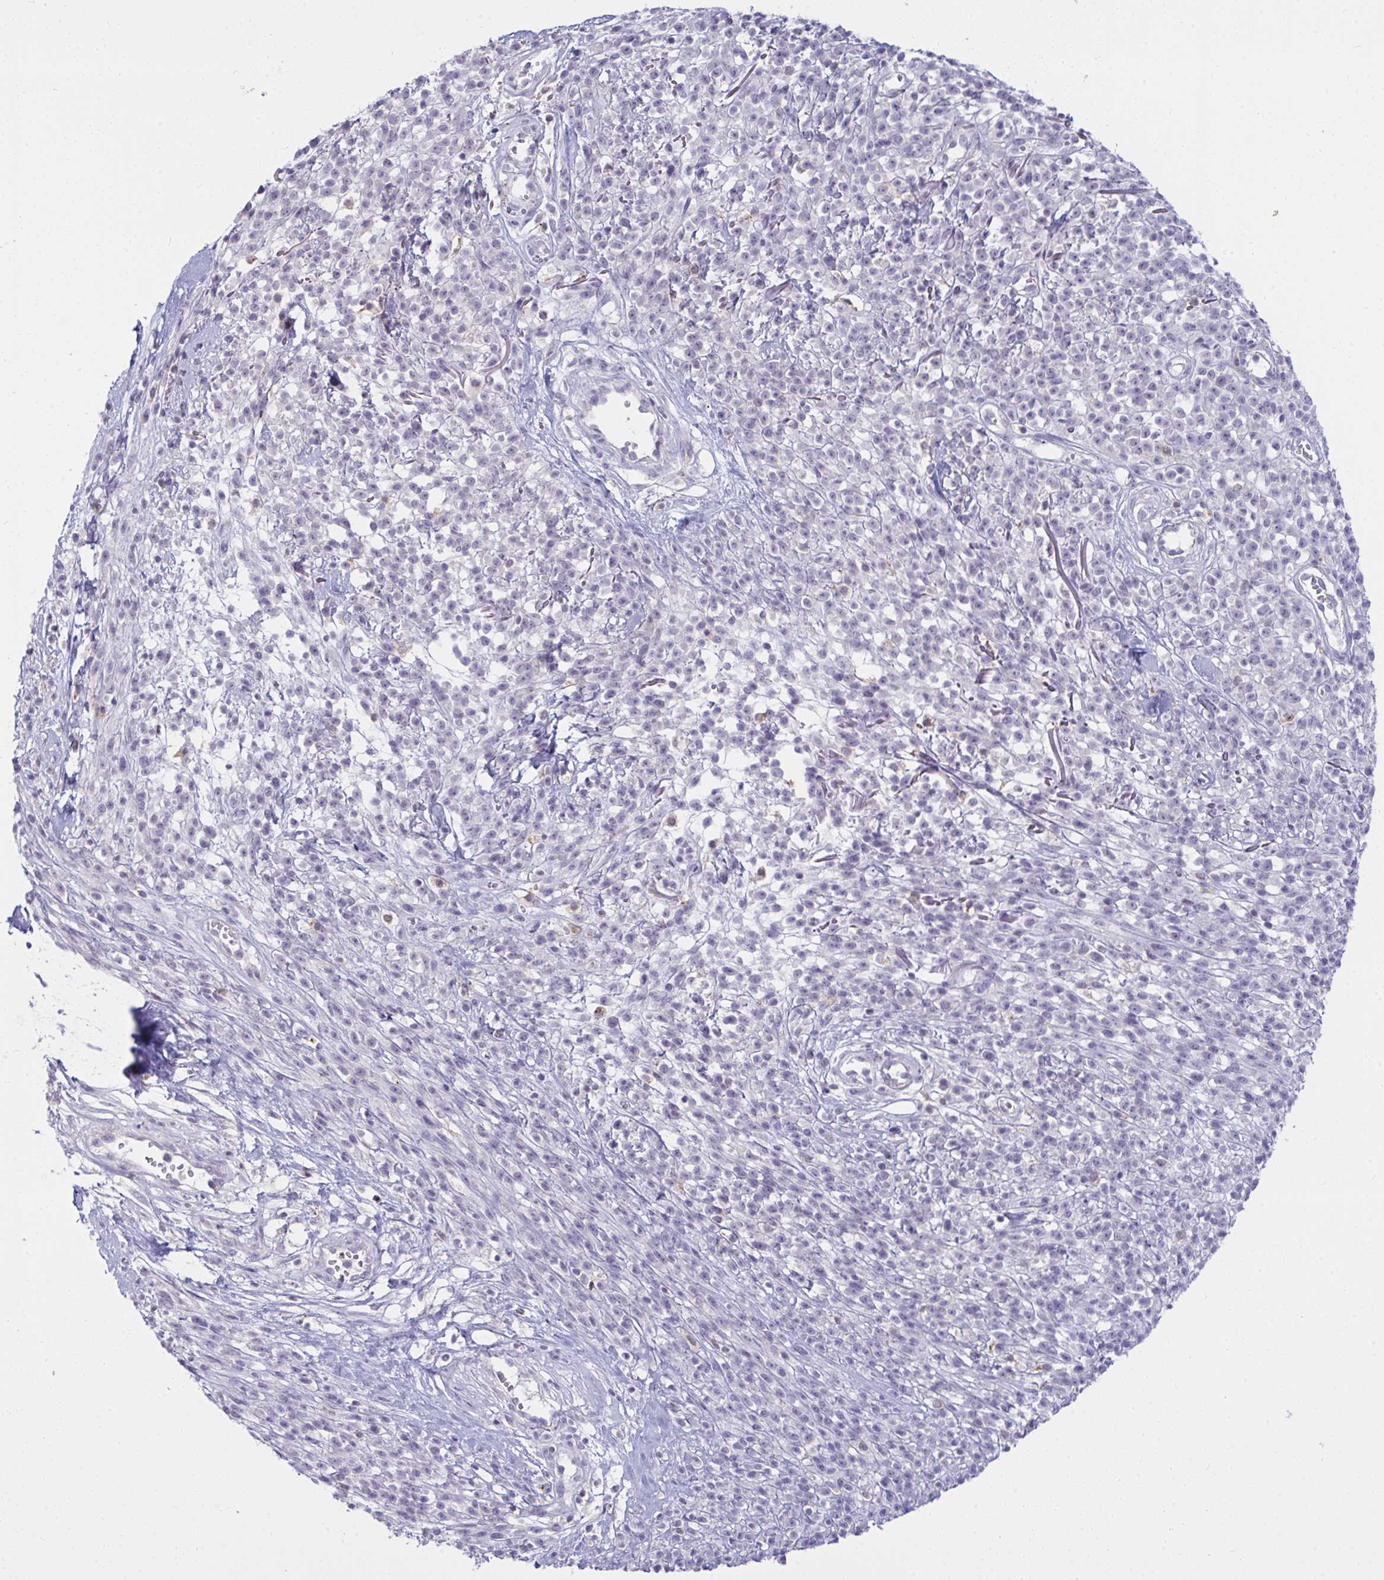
{"staining": {"intensity": "negative", "quantity": "none", "location": "none"}, "tissue": "melanoma", "cell_type": "Tumor cells", "image_type": "cancer", "snomed": [{"axis": "morphology", "description": "Malignant melanoma, NOS"}, {"axis": "topography", "description": "Skin"}, {"axis": "topography", "description": "Skin of trunk"}], "caption": "A micrograph of human malignant melanoma is negative for staining in tumor cells.", "gene": "RGPD5", "patient": {"sex": "male", "age": 74}}